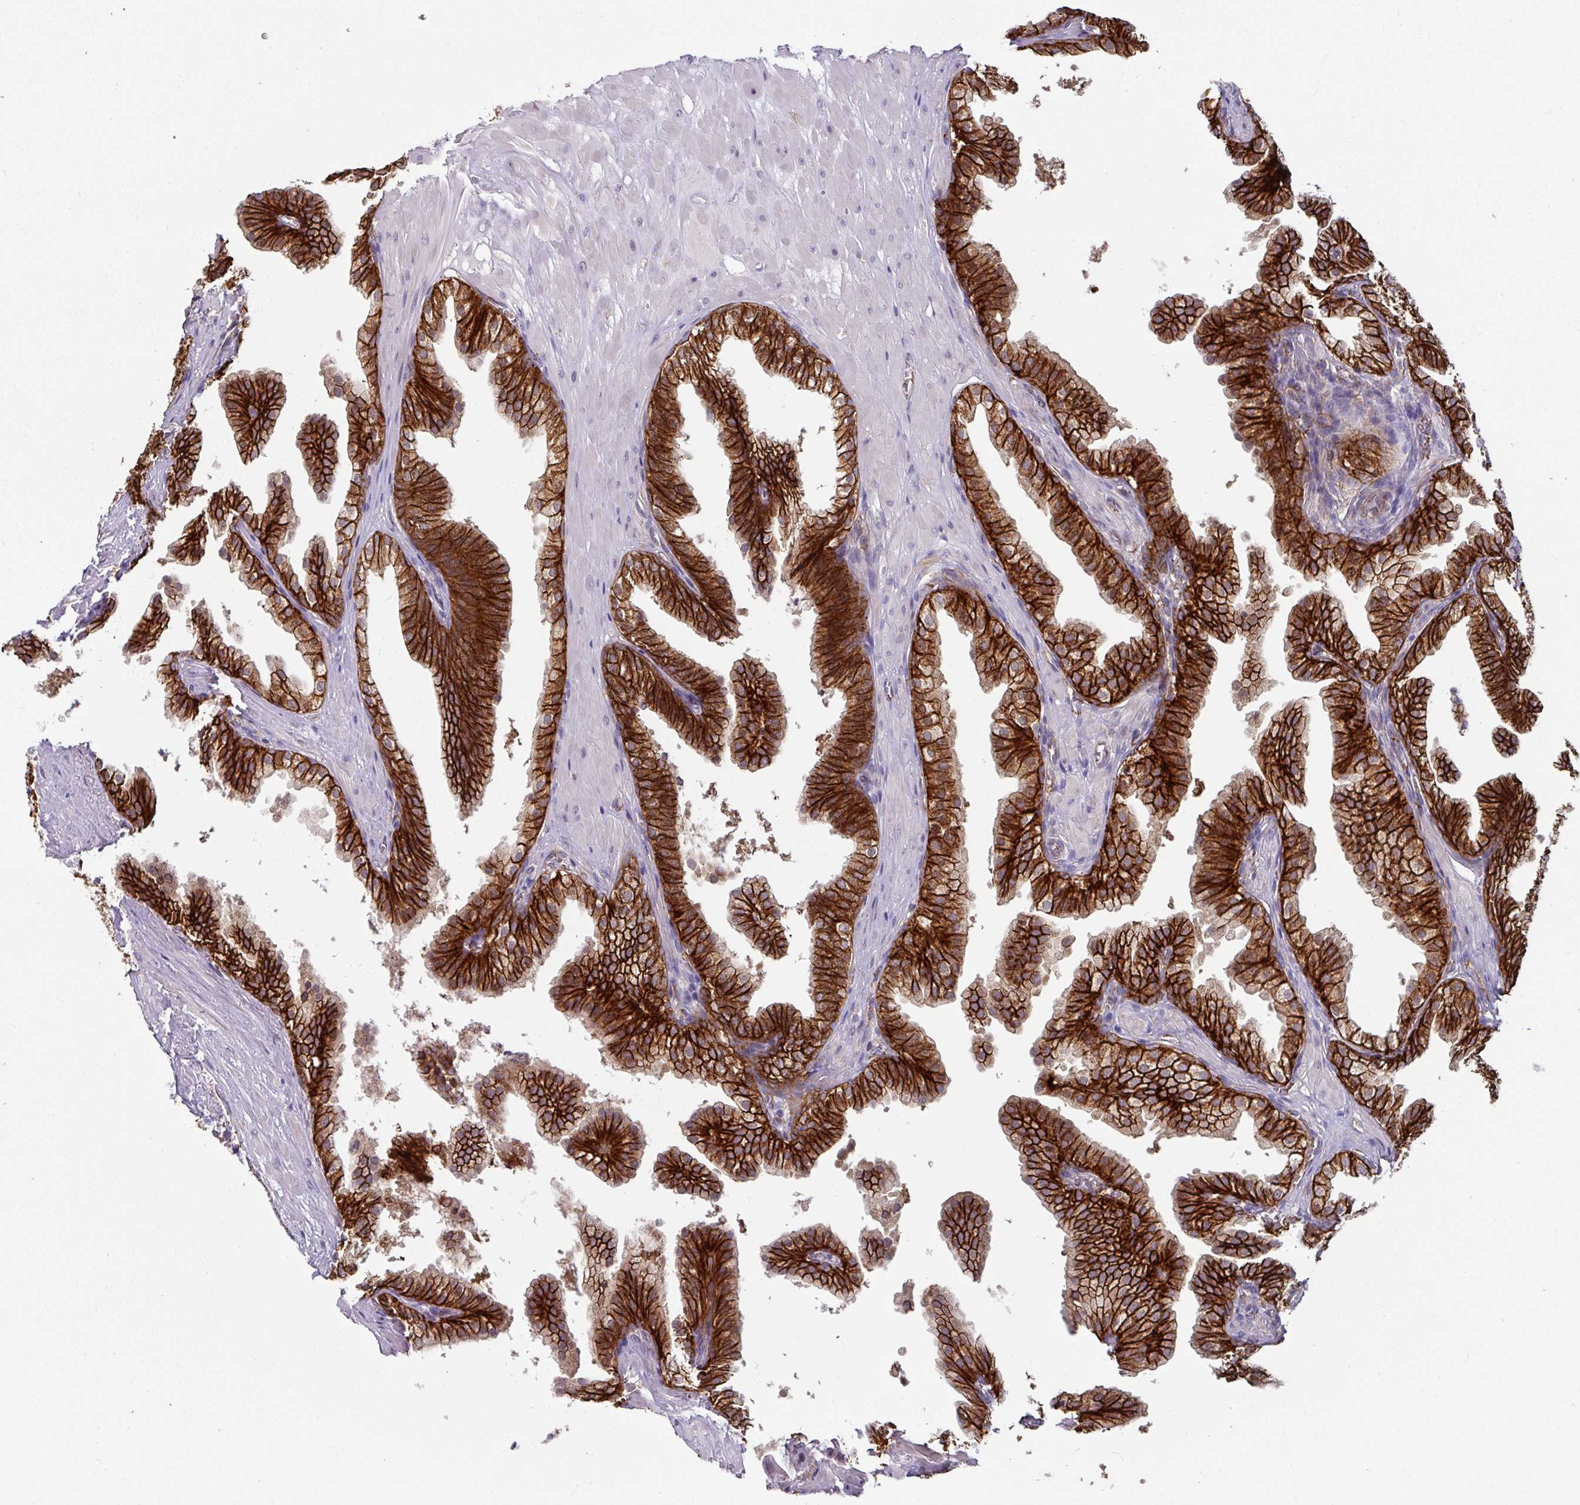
{"staining": {"intensity": "strong", "quantity": ">75%", "location": "cytoplasmic/membranous"}, "tissue": "prostate", "cell_type": "Glandular cells", "image_type": "normal", "snomed": [{"axis": "morphology", "description": "Normal tissue, NOS"}, {"axis": "topography", "description": "Prostate"}, {"axis": "topography", "description": "Peripheral nerve tissue"}], "caption": "Immunohistochemical staining of unremarkable human prostate reveals >75% levels of strong cytoplasmic/membranous protein staining in about >75% of glandular cells. (brown staining indicates protein expression, while blue staining denotes nuclei).", "gene": "JUP", "patient": {"sex": "male", "age": 55}}